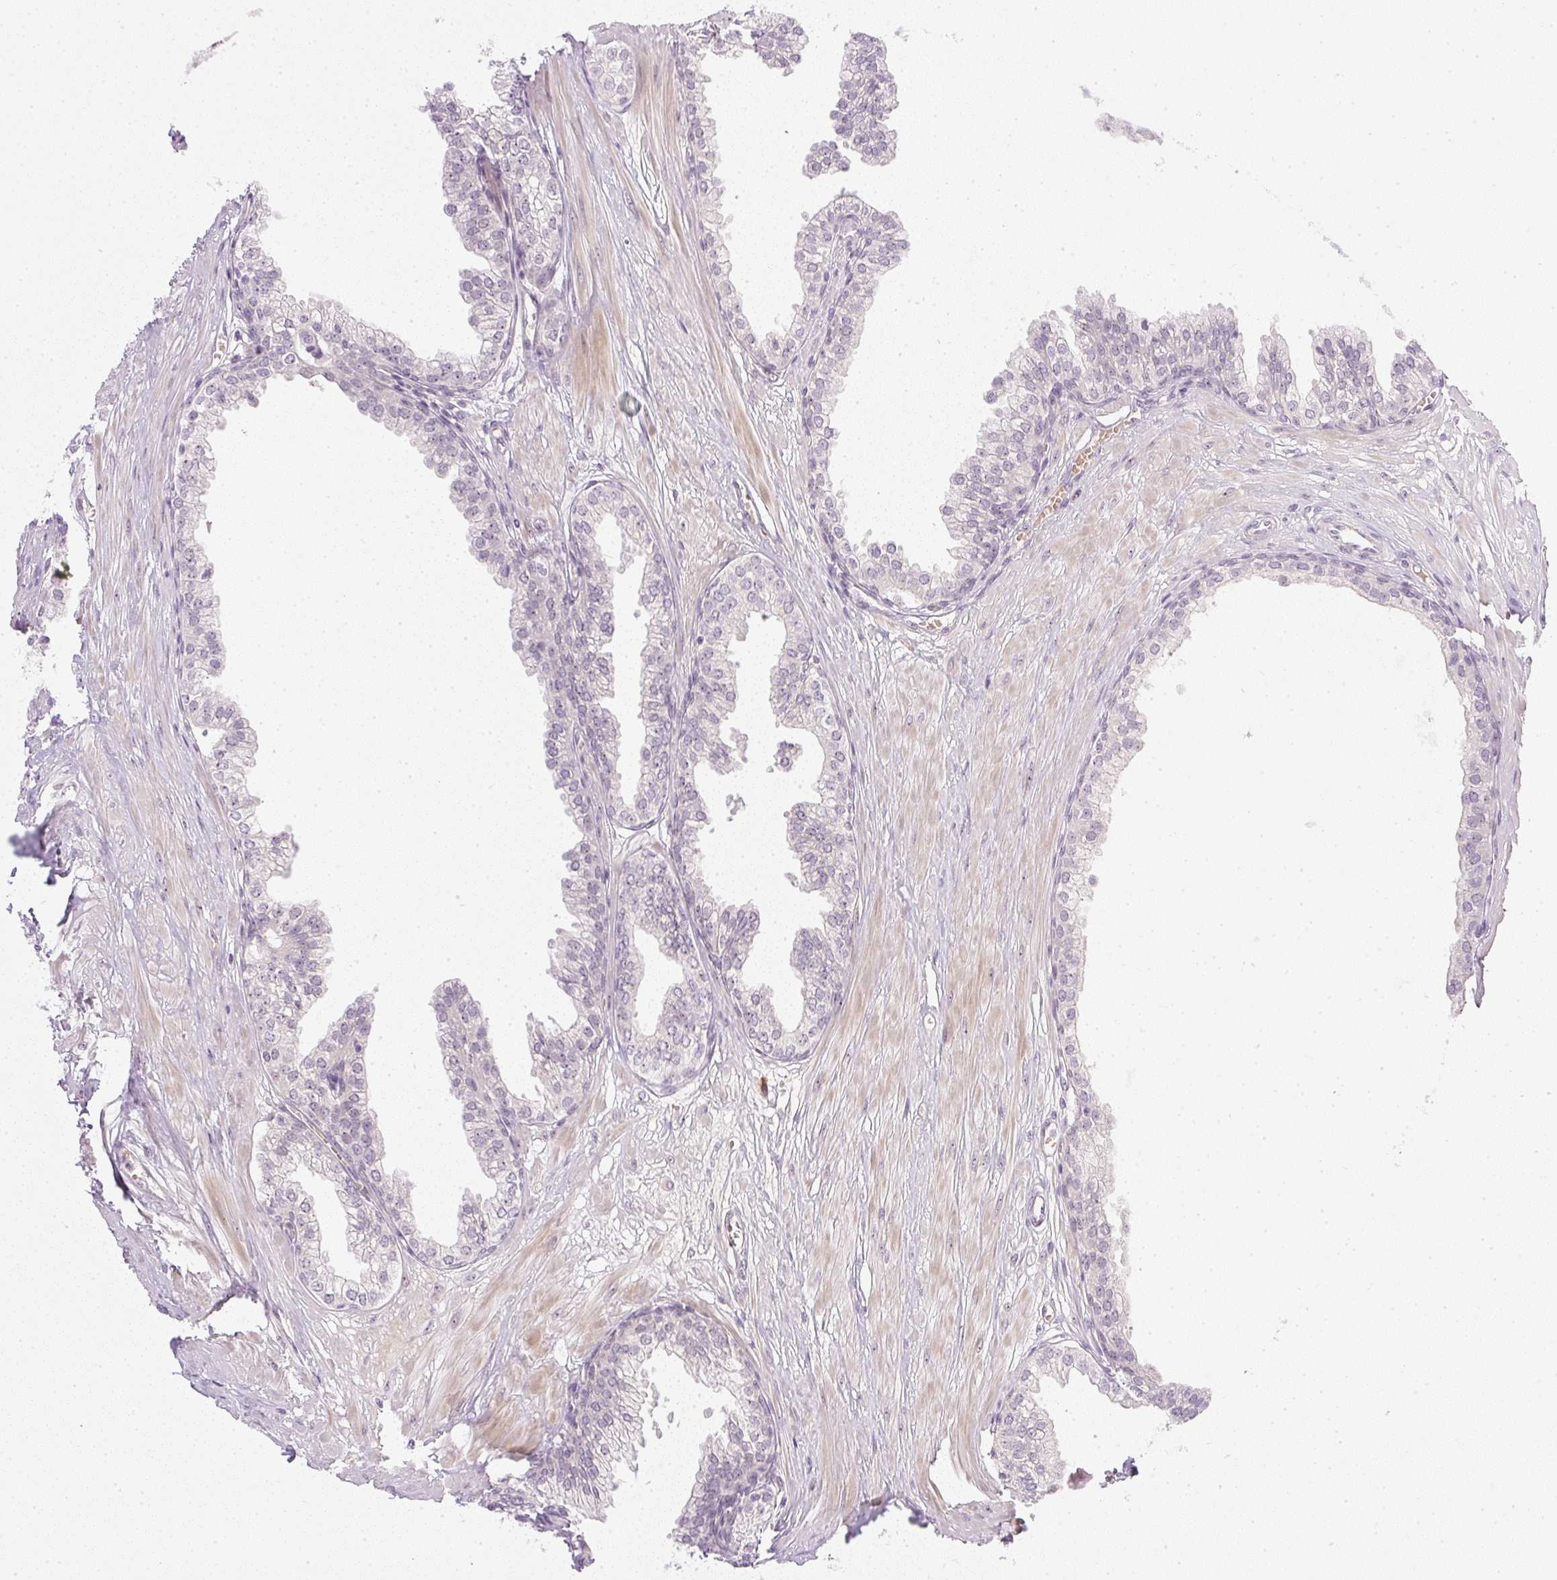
{"staining": {"intensity": "weak", "quantity": "<25%", "location": "nuclear"}, "tissue": "prostate", "cell_type": "Glandular cells", "image_type": "normal", "snomed": [{"axis": "morphology", "description": "Normal tissue, NOS"}, {"axis": "topography", "description": "Prostate"}, {"axis": "topography", "description": "Peripheral nerve tissue"}], "caption": "IHC image of benign prostate: human prostate stained with DAB (3,3'-diaminobenzidine) exhibits no significant protein positivity in glandular cells.", "gene": "AAR2", "patient": {"sex": "male", "age": 55}}